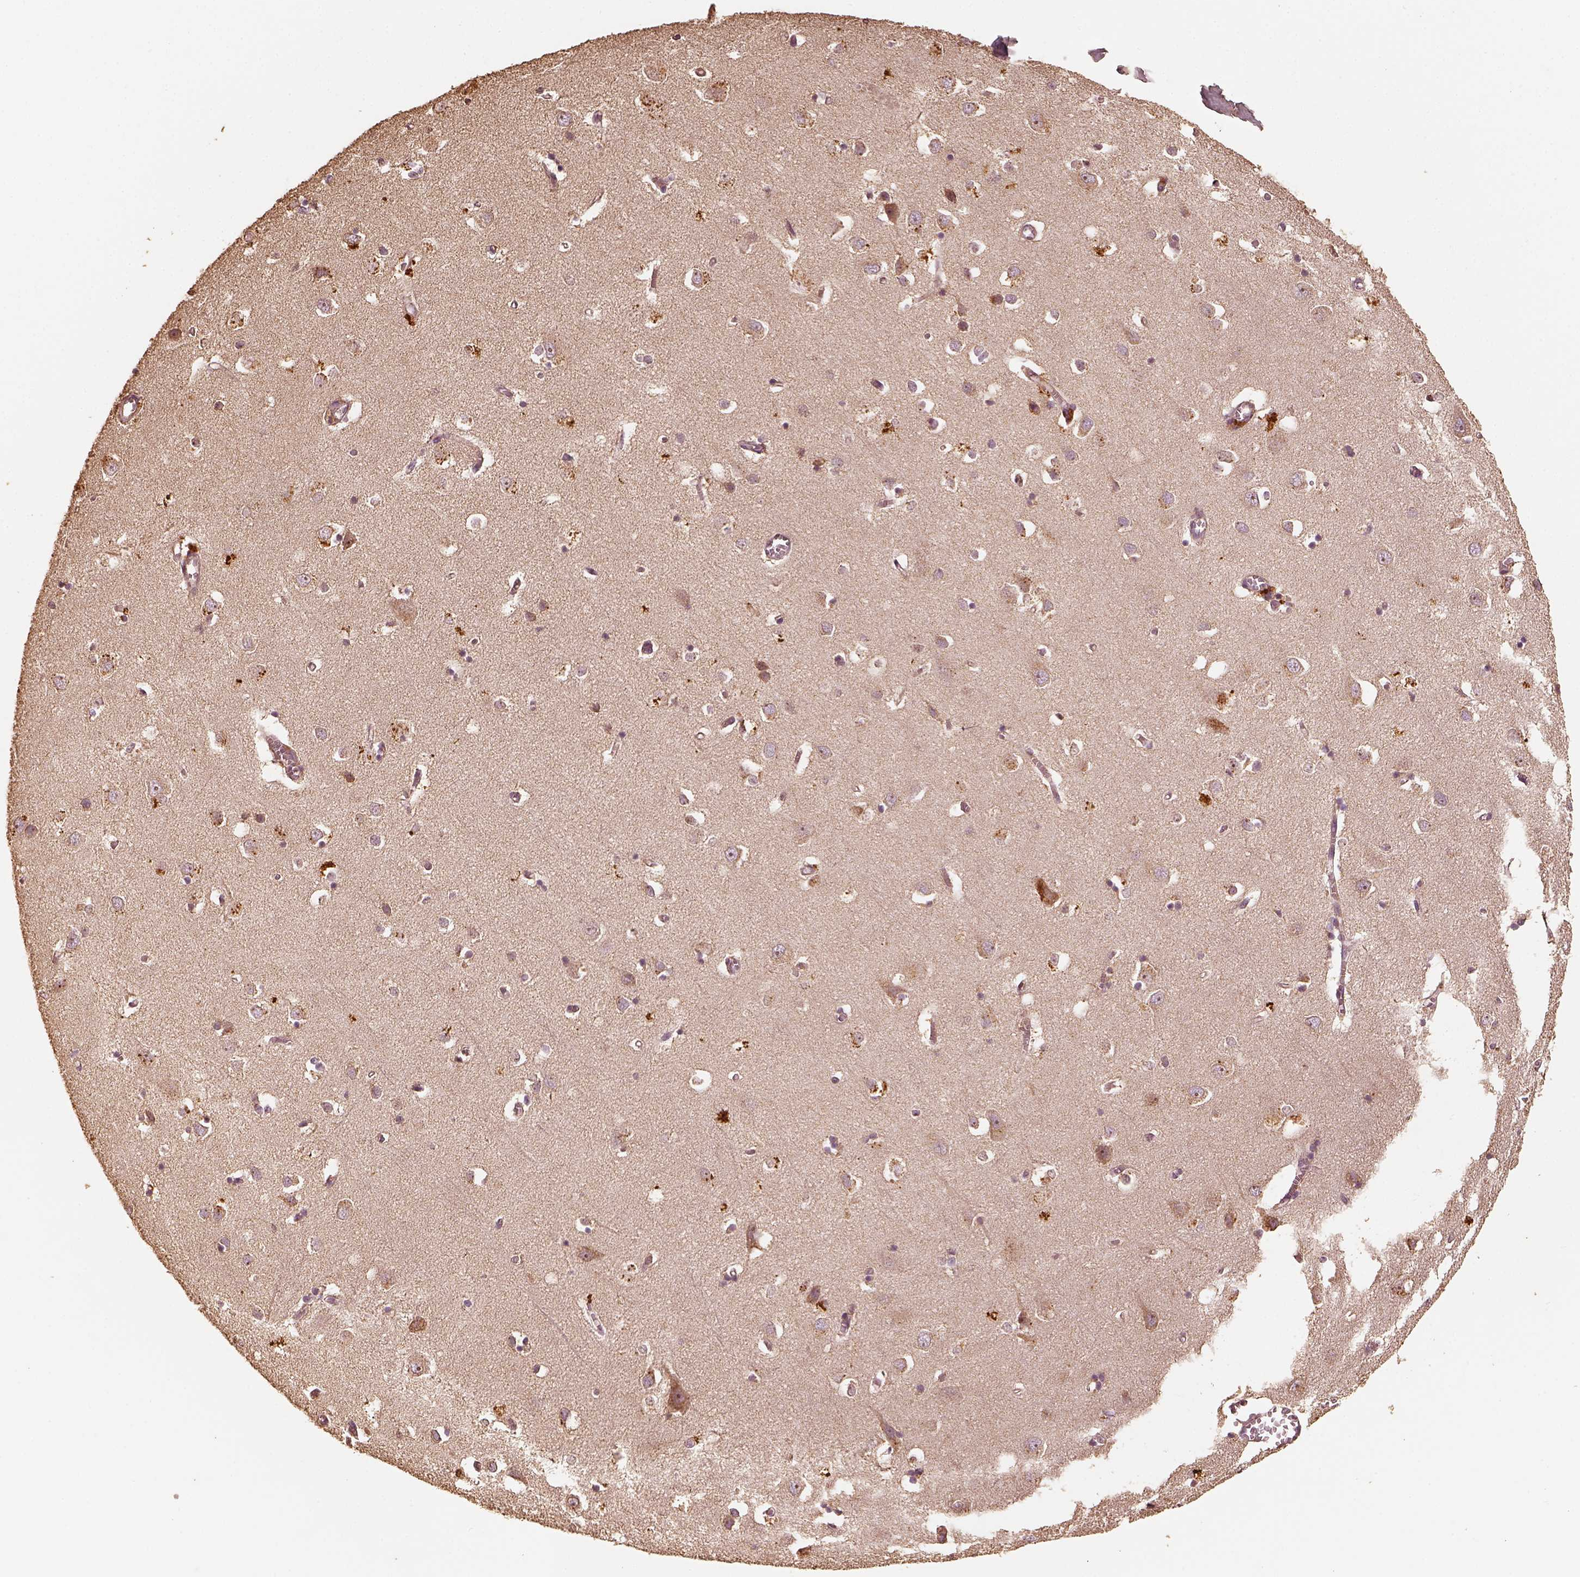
{"staining": {"intensity": "weak", "quantity": "<25%", "location": "cytoplasmic/membranous"}, "tissue": "cerebral cortex", "cell_type": "Endothelial cells", "image_type": "normal", "snomed": [{"axis": "morphology", "description": "Normal tissue, NOS"}, {"axis": "topography", "description": "Cerebral cortex"}], "caption": "IHC histopathology image of unremarkable human cerebral cortex stained for a protein (brown), which reveals no expression in endothelial cells.", "gene": "PTGES2", "patient": {"sex": "male", "age": 70}}